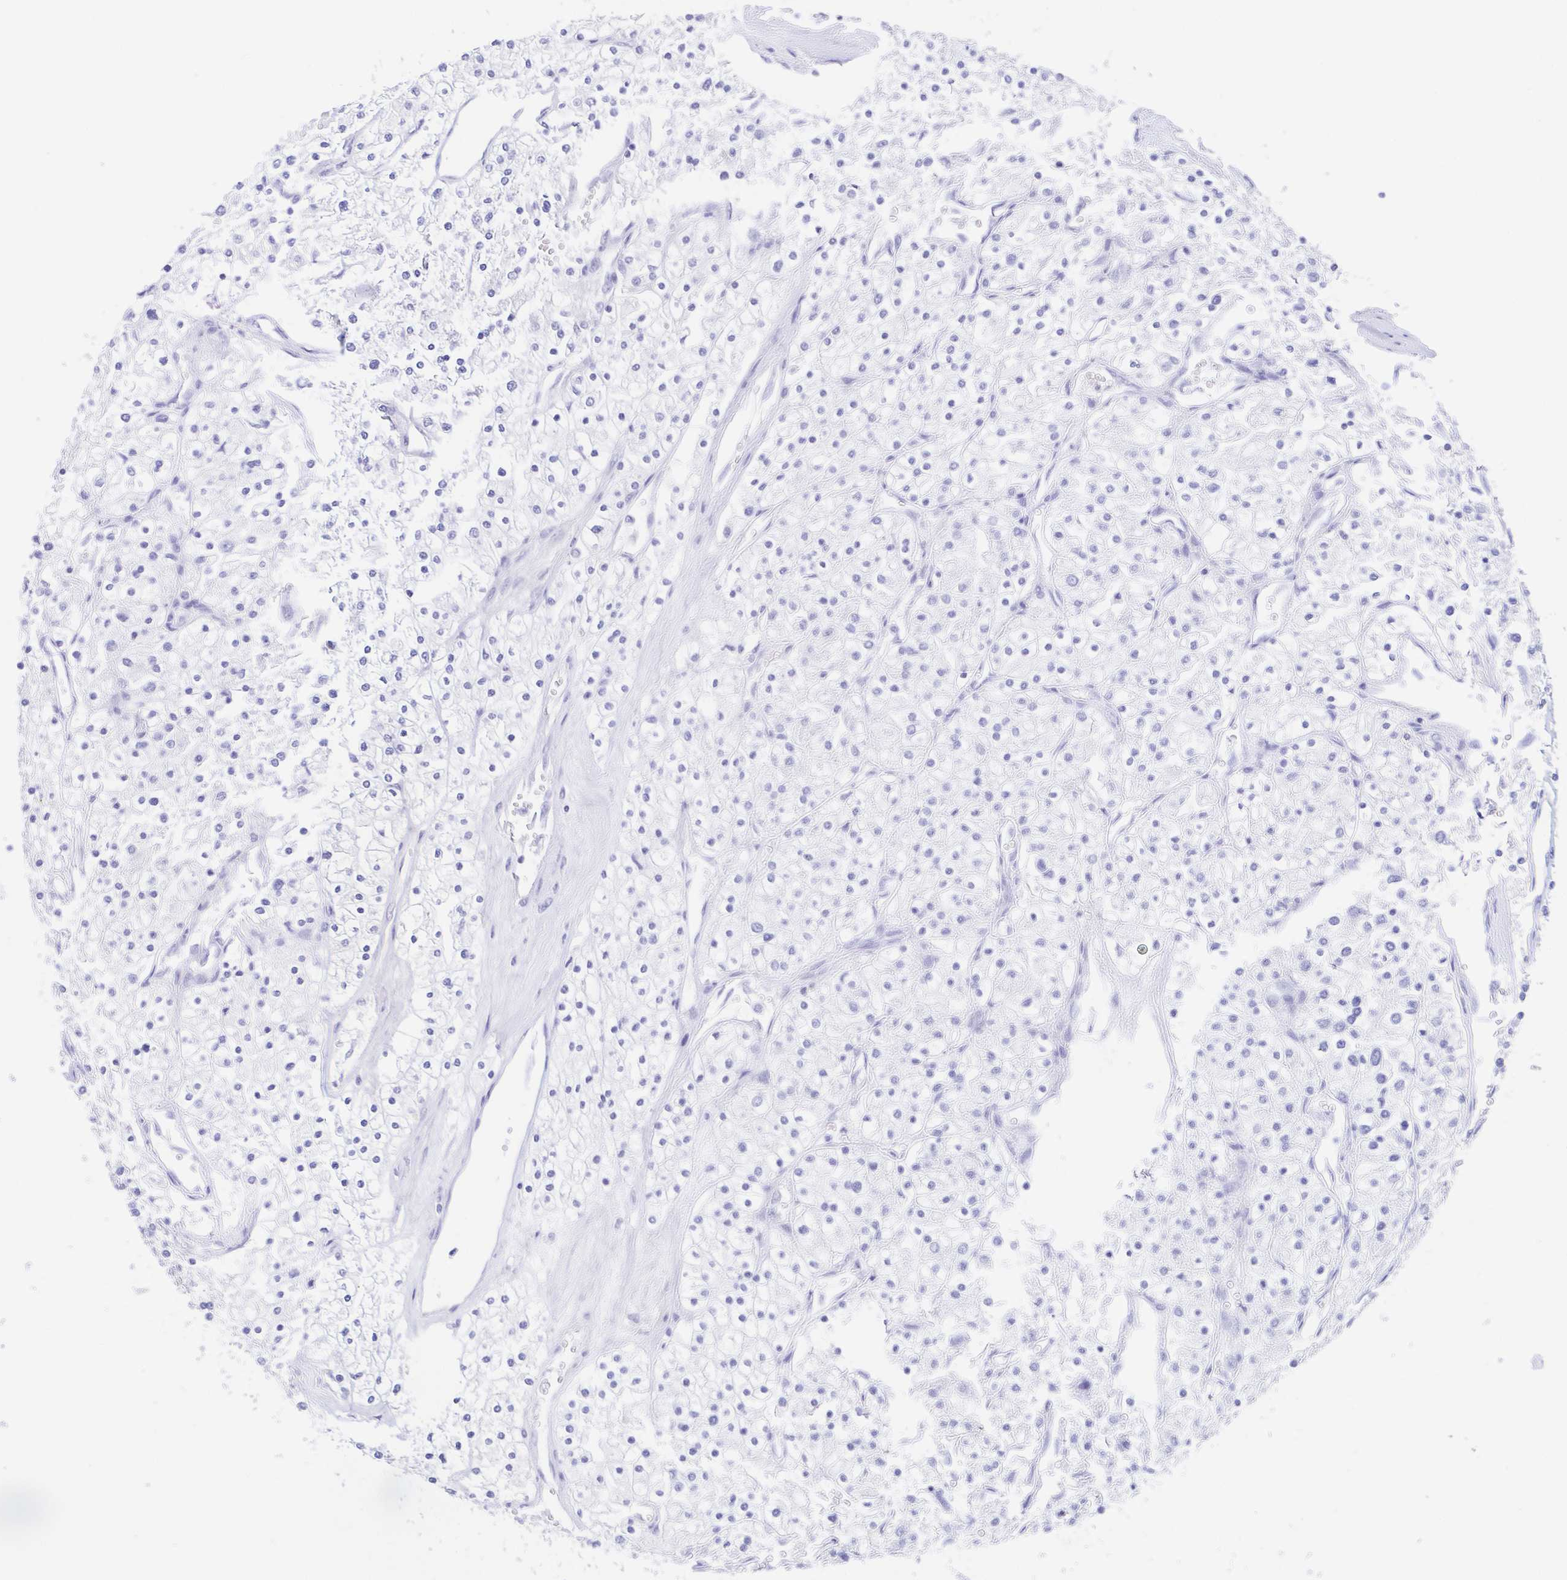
{"staining": {"intensity": "negative", "quantity": "none", "location": "none"}, "tissue": "renal cancer", "cell_type": "Tumor cells", "image_type": "cancer", "snomed": [{"axis": "morphology", "description": "Adenocarcinoma, NOS"}, {"axis": "topography", "description": "Kidney"}], "caption": "IHC image of human renal cancer stained for a protein (brown), which reveals no expression in tumor cells.", "gene": "SCG3", "patient": {"sex": "male", "age": 80}}